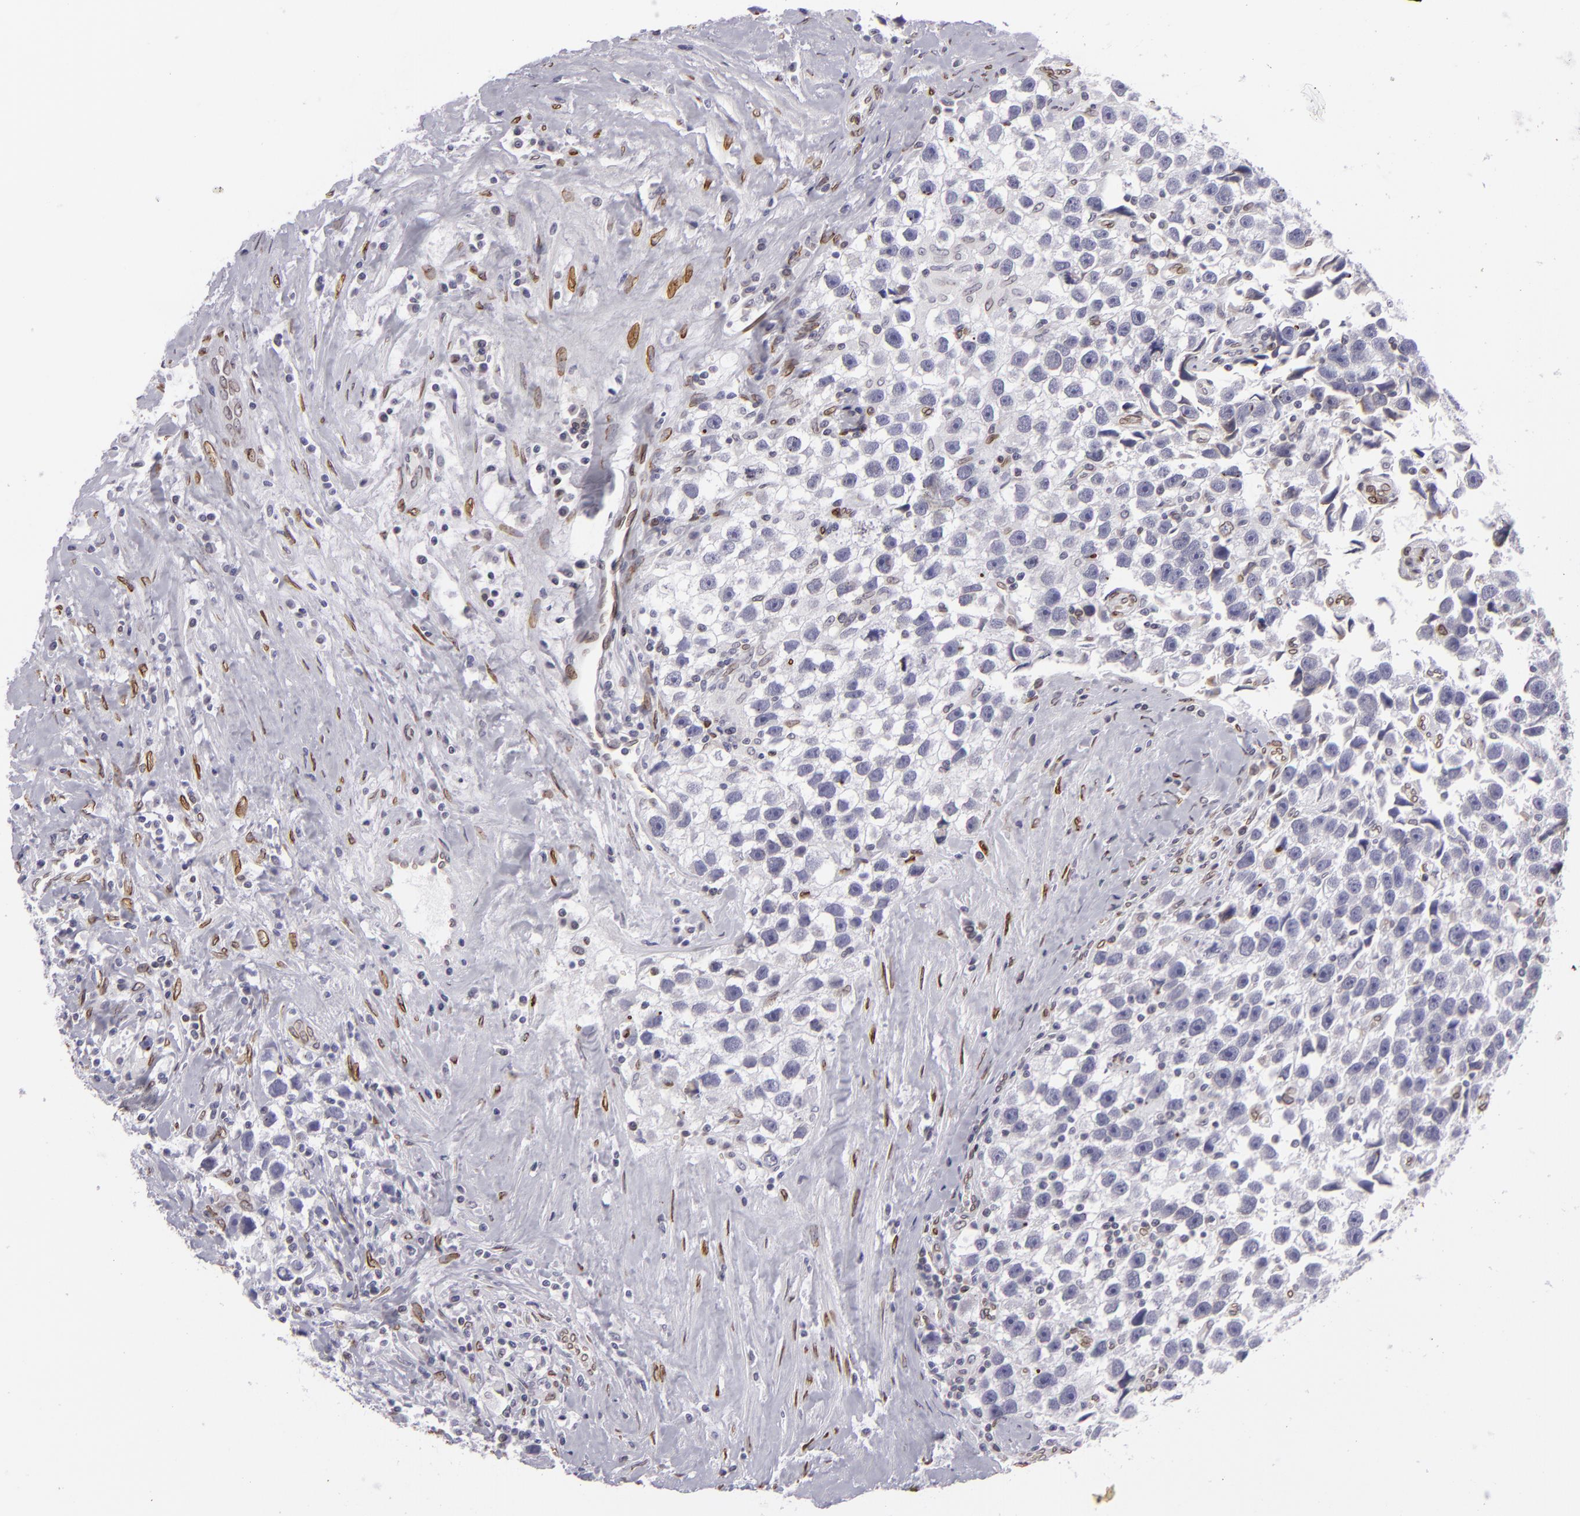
{"staining": {"intensity": "moderate", "quantity": "<25%", "location": "nuclear"}, "tissue": "testis cancer", "cell_type": "Tumor cells", "image_type": "cancer", "snomed": [{"axis": "morphology", "description": "Seminoma, NOS"}, {"axis": "topography", "description": "Testis"}], "caption": "Protein analysis of testis cancer (seminoma) tissue displays moderate nuclear staining in approximately <25% of tumor cells. (DAB IHC with brightfield microscopy, high magnification).", "gene": "EMD", "patient": {"sex": "male", "age": 43}}